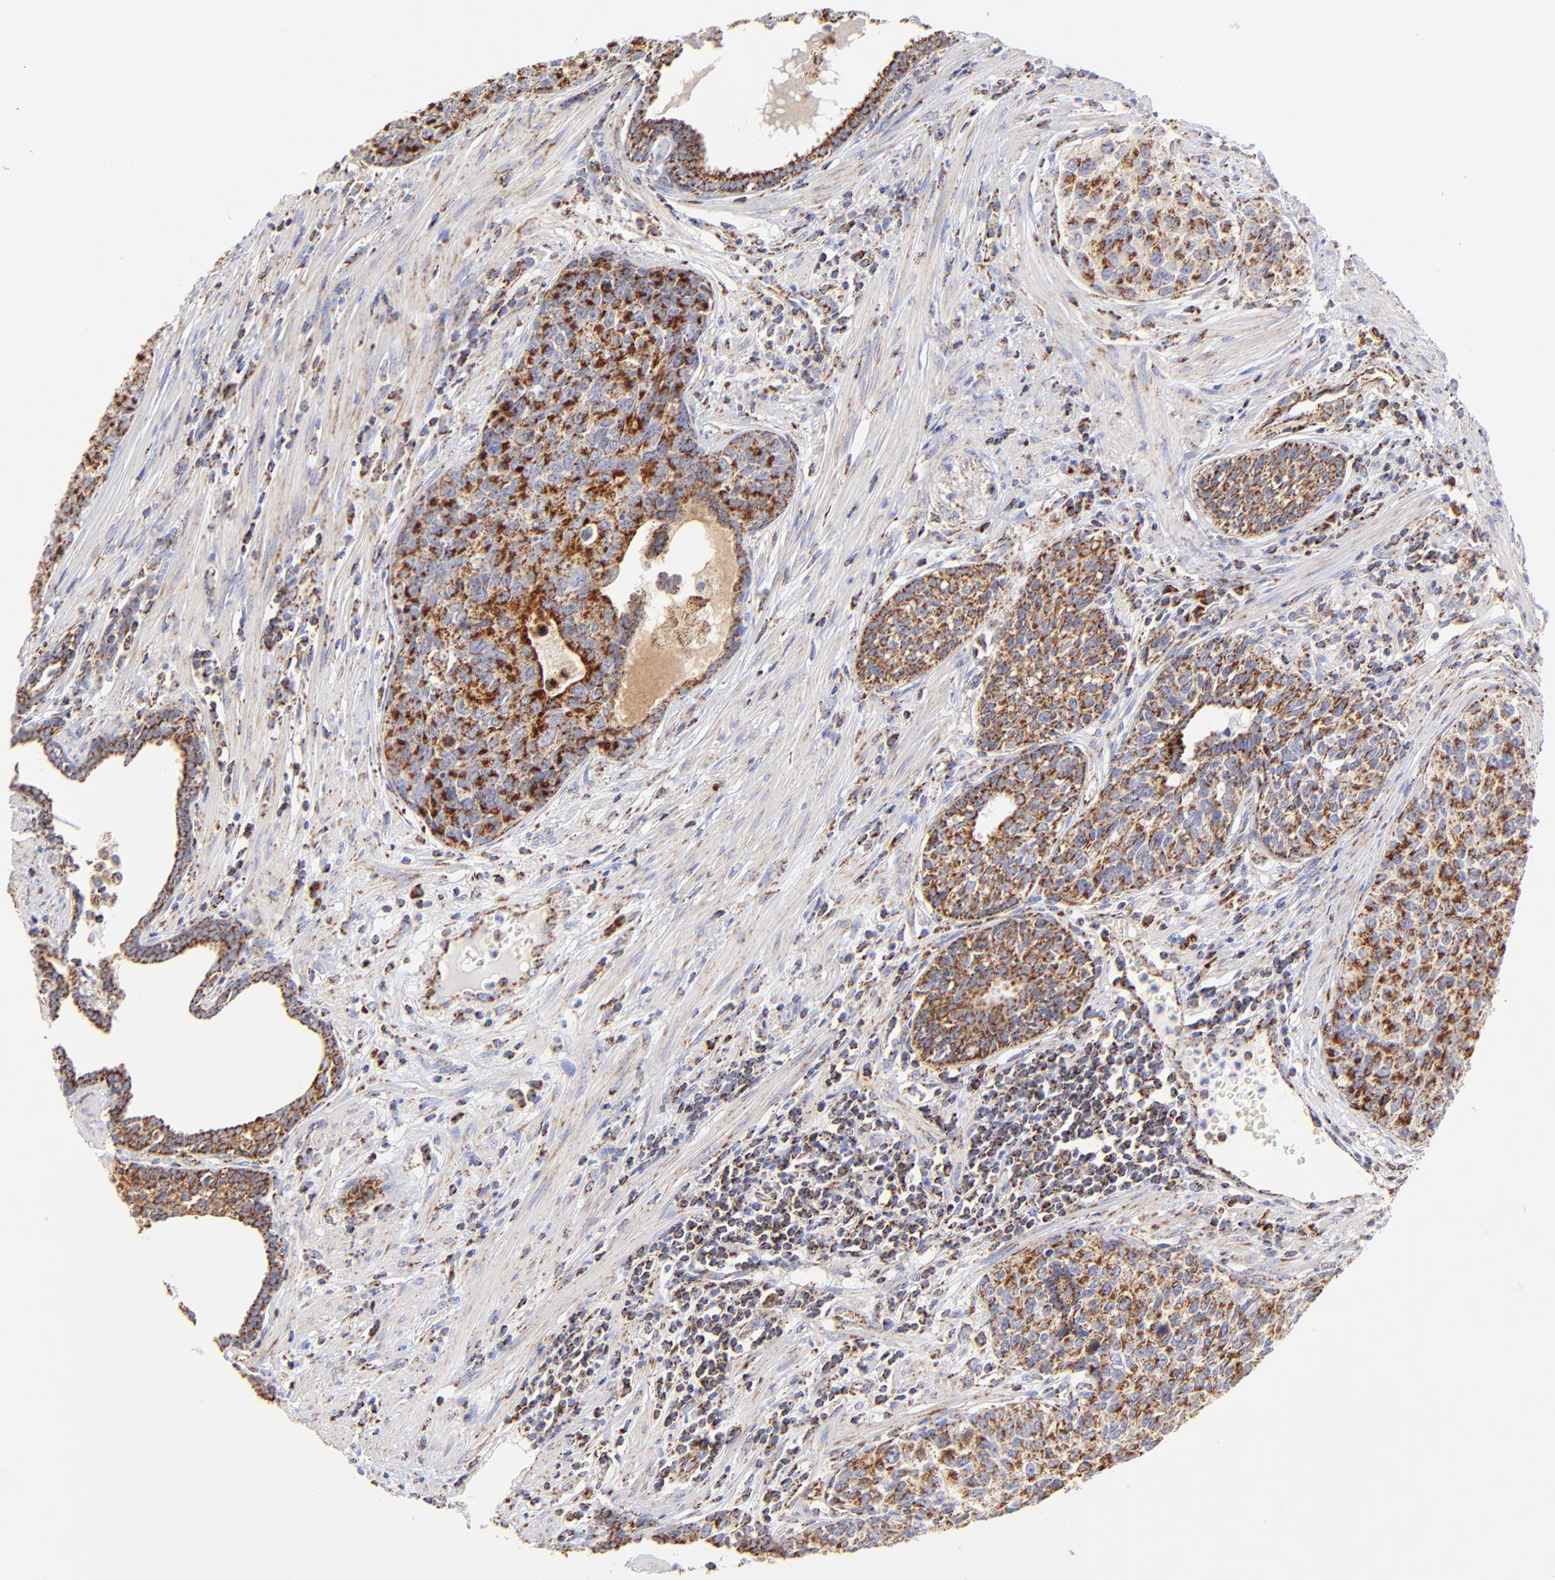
{"staining": {"intensity": "moderate", "quantity": ">75%", "location": "cytoplasmic/membranous"}, "tissue": "urothelial cancer", "cell_type": "Tumor cells", "image_type": "cancer", "snomed": [{"axis": "morphology", "description": "Urothelial carcinoma, High grade"}, {"axis": "topography", "description": "Urinary bladder"}], "caption": "Immunohistochemical staining of human urothelial cancer displays medium levels of moderate cytoplasmic/membranous positivity in approximately >75% of tumor cells.", "gene": "ECH1", "patient": {"sex": "male", "age": 81}}